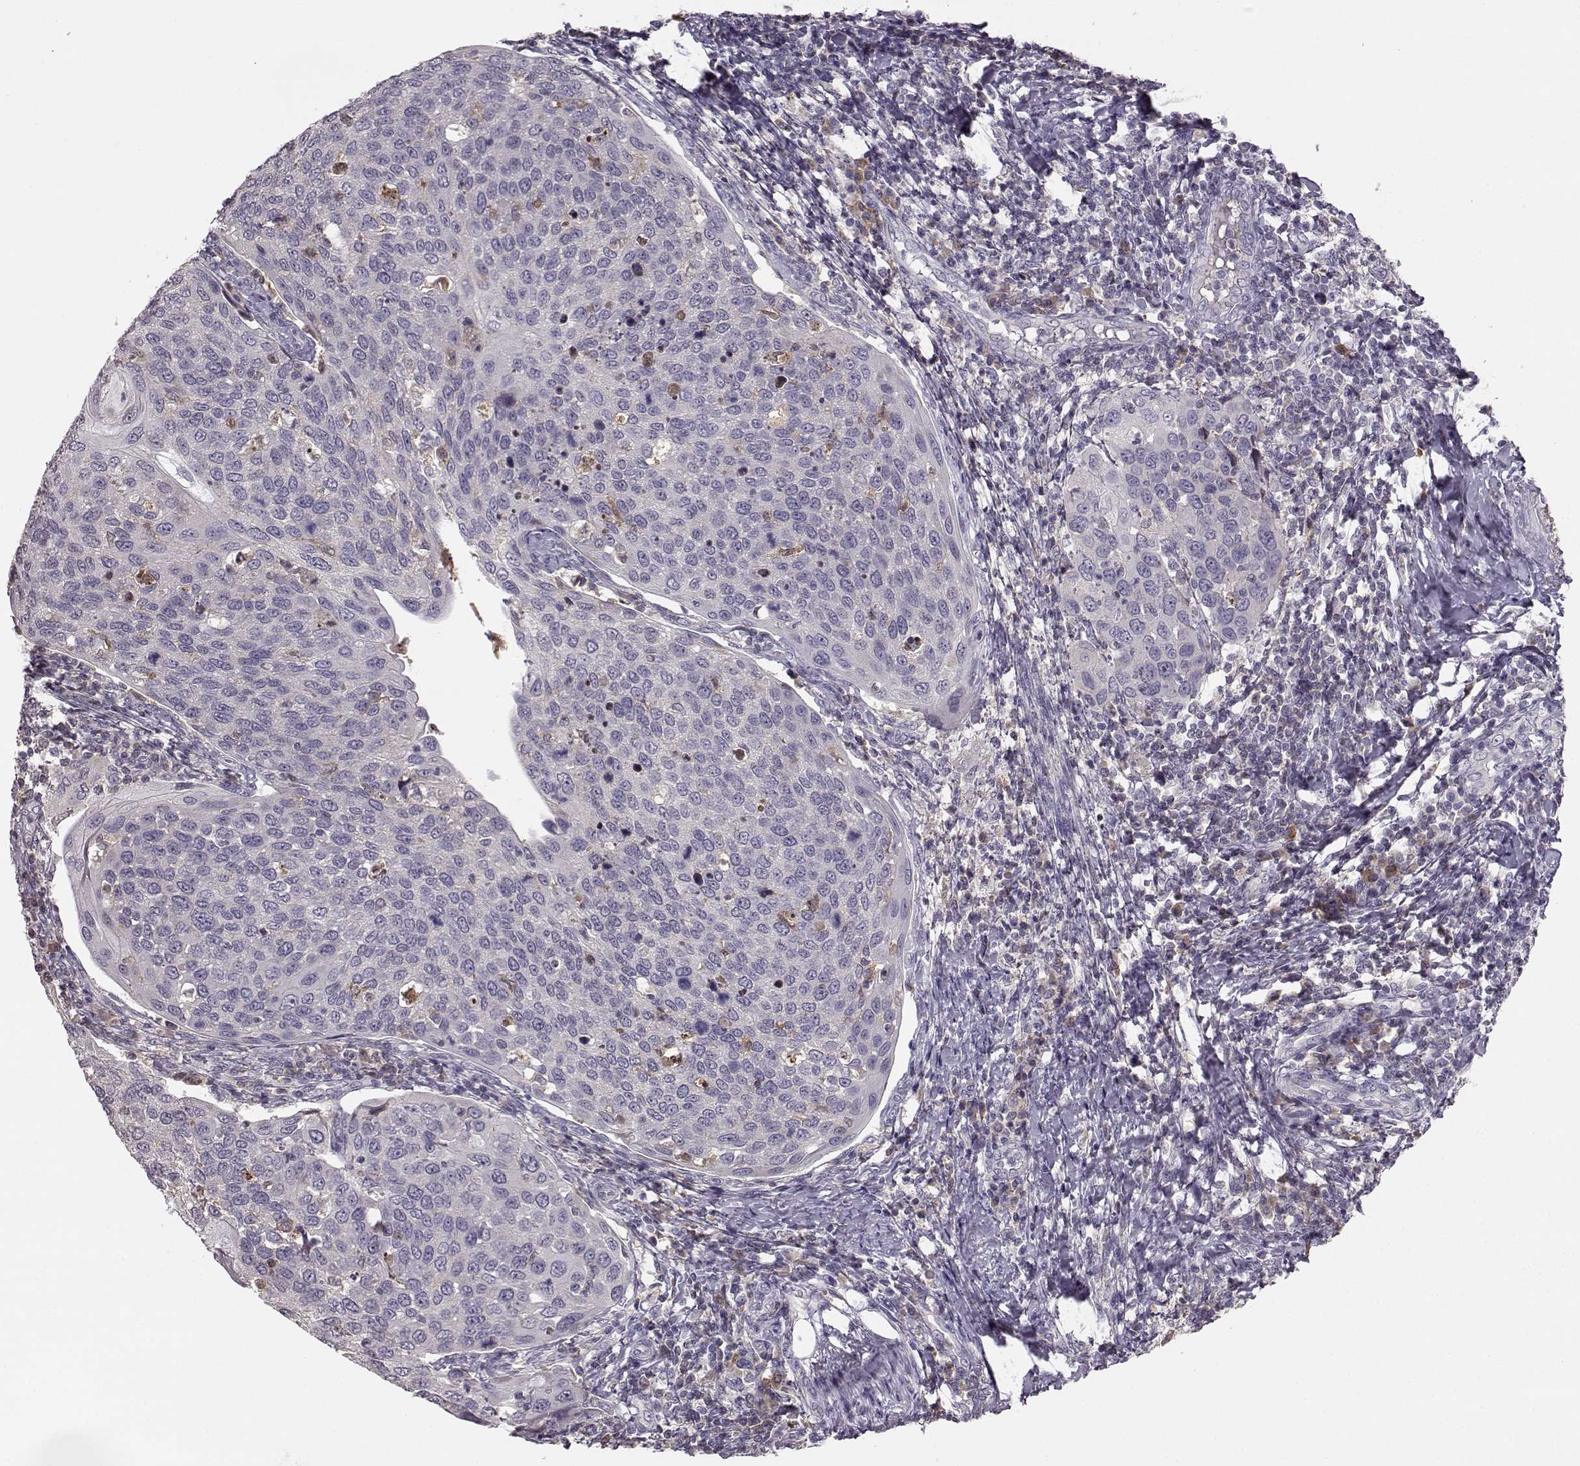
{"staining": {"intensity": "negative", "quantity": "none", "location": "none"}, "tissue": "cervical cancer", "cell_type": "Tumor cells", "image_type": "cancer", "snomed": [{"axis": "morphology", "description": "Squamous cell carcinoma, NOS"}, {"axis": "topography", "description": "Cervix"}], "caption": "Immunohistochemistry (IHC) micrograph of neoplastic tissue: human cervical cancer (squamous cell carcinoma) stained with DAB reveals no significant protein expression in tumor cells. (DAB (3,3'-diaminobenzidine) IHC visualized using brightfield microscopy, high magnification).", "gene": "YJEFN3", "patient": {"sex": "female", "age": 54}}